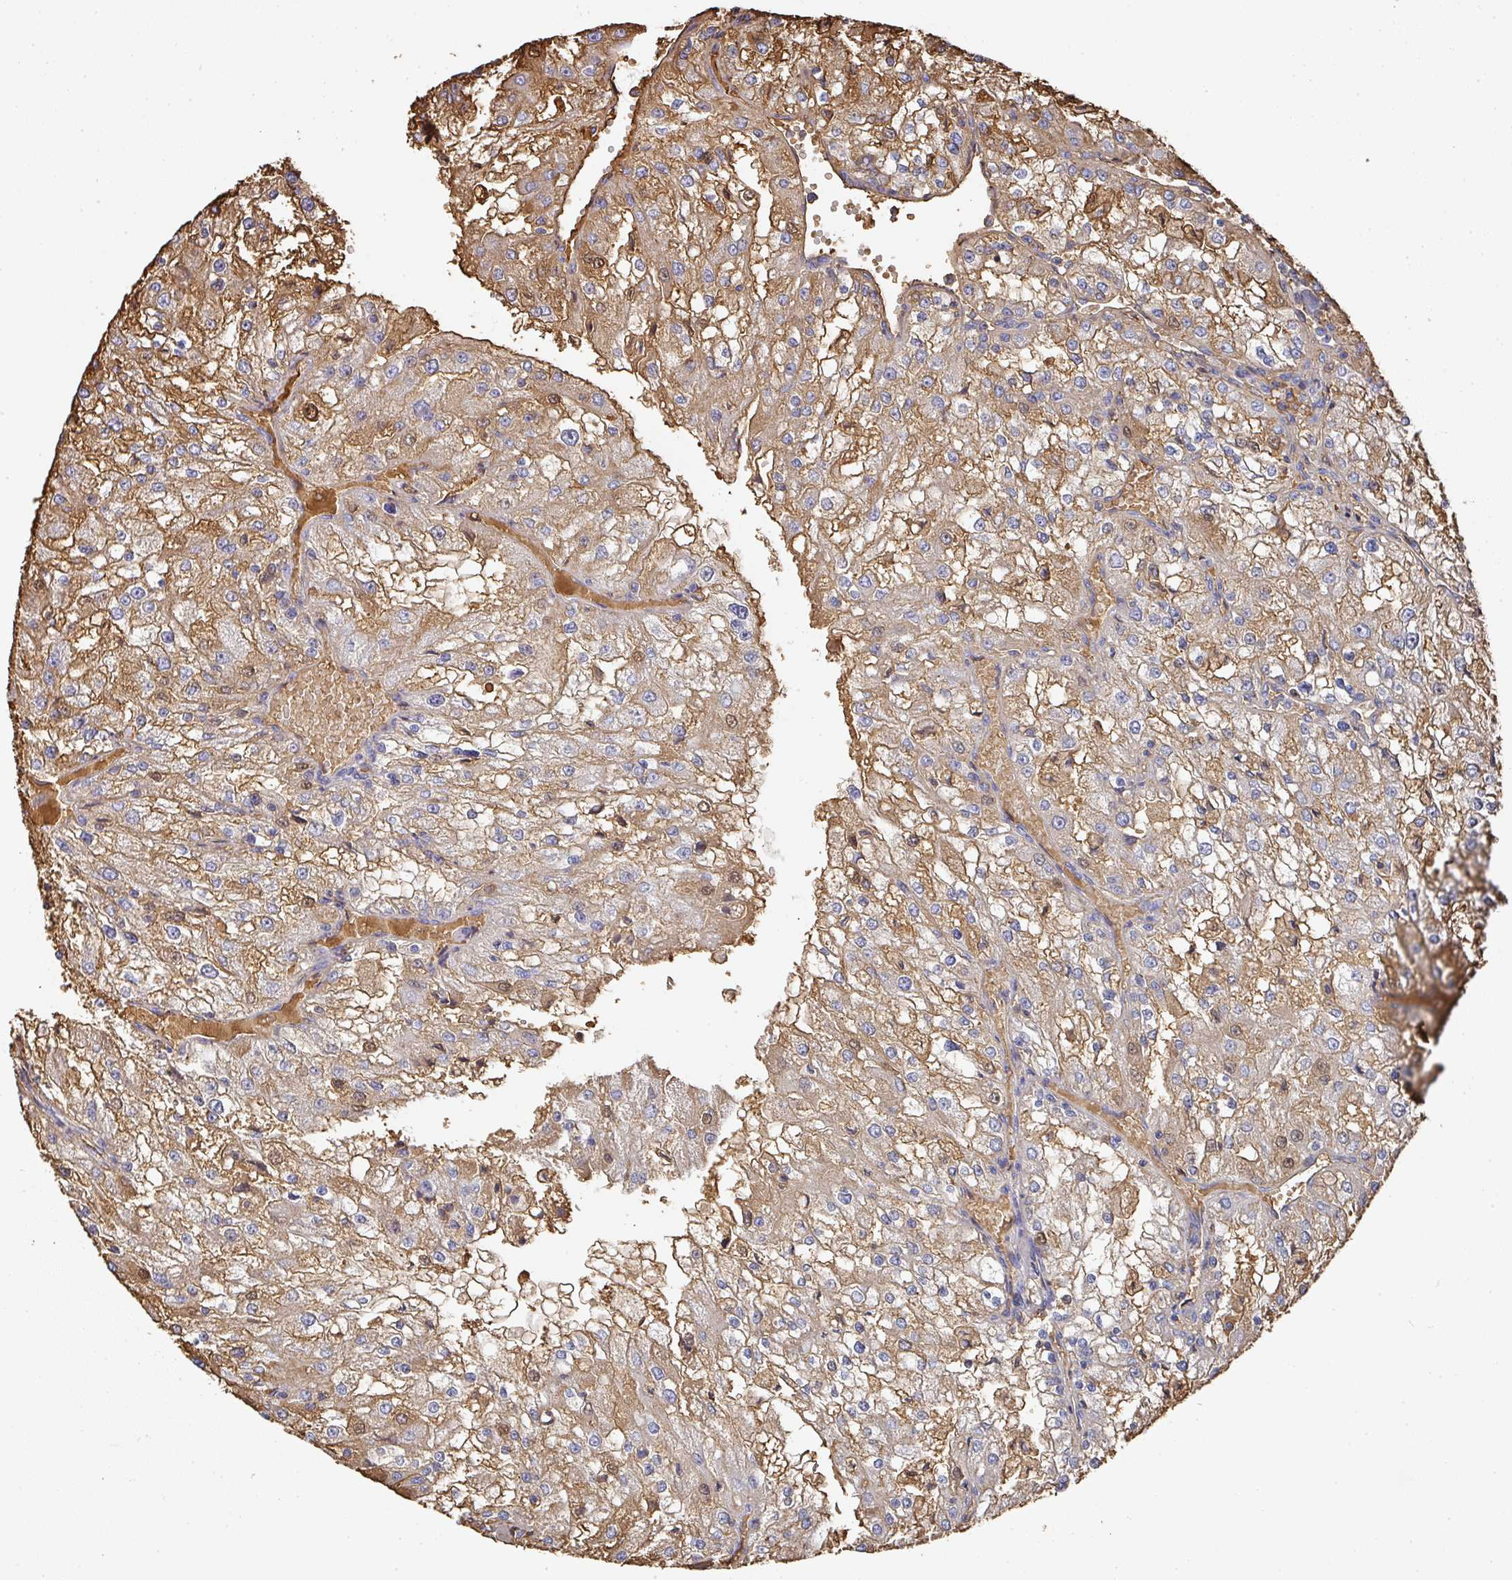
{"staining": {"intensity": "moderate", "quantity": "25%-75%", "location": "cytoplasmic/membranous,nuclear"}, "tissue": "renal cancer", "cell_type": "Tumor cells", "image_type": "cancer", "snomed": [{"axis": "morphology", "description": "Adenocarcinoma, NOS"}, {"axis": "topography", "description": "Kidney"}], "caption": "DAB (3,3'-diaminobenzidine) immunohistochemical staining of adenocarcinoma (renal) displays moderate cytoplasmic/membranous and nuclear protein staining in about 25%-75% of tumor cells.", "gene": "ALB", "patient": {"sex": "female", "age": 74}}